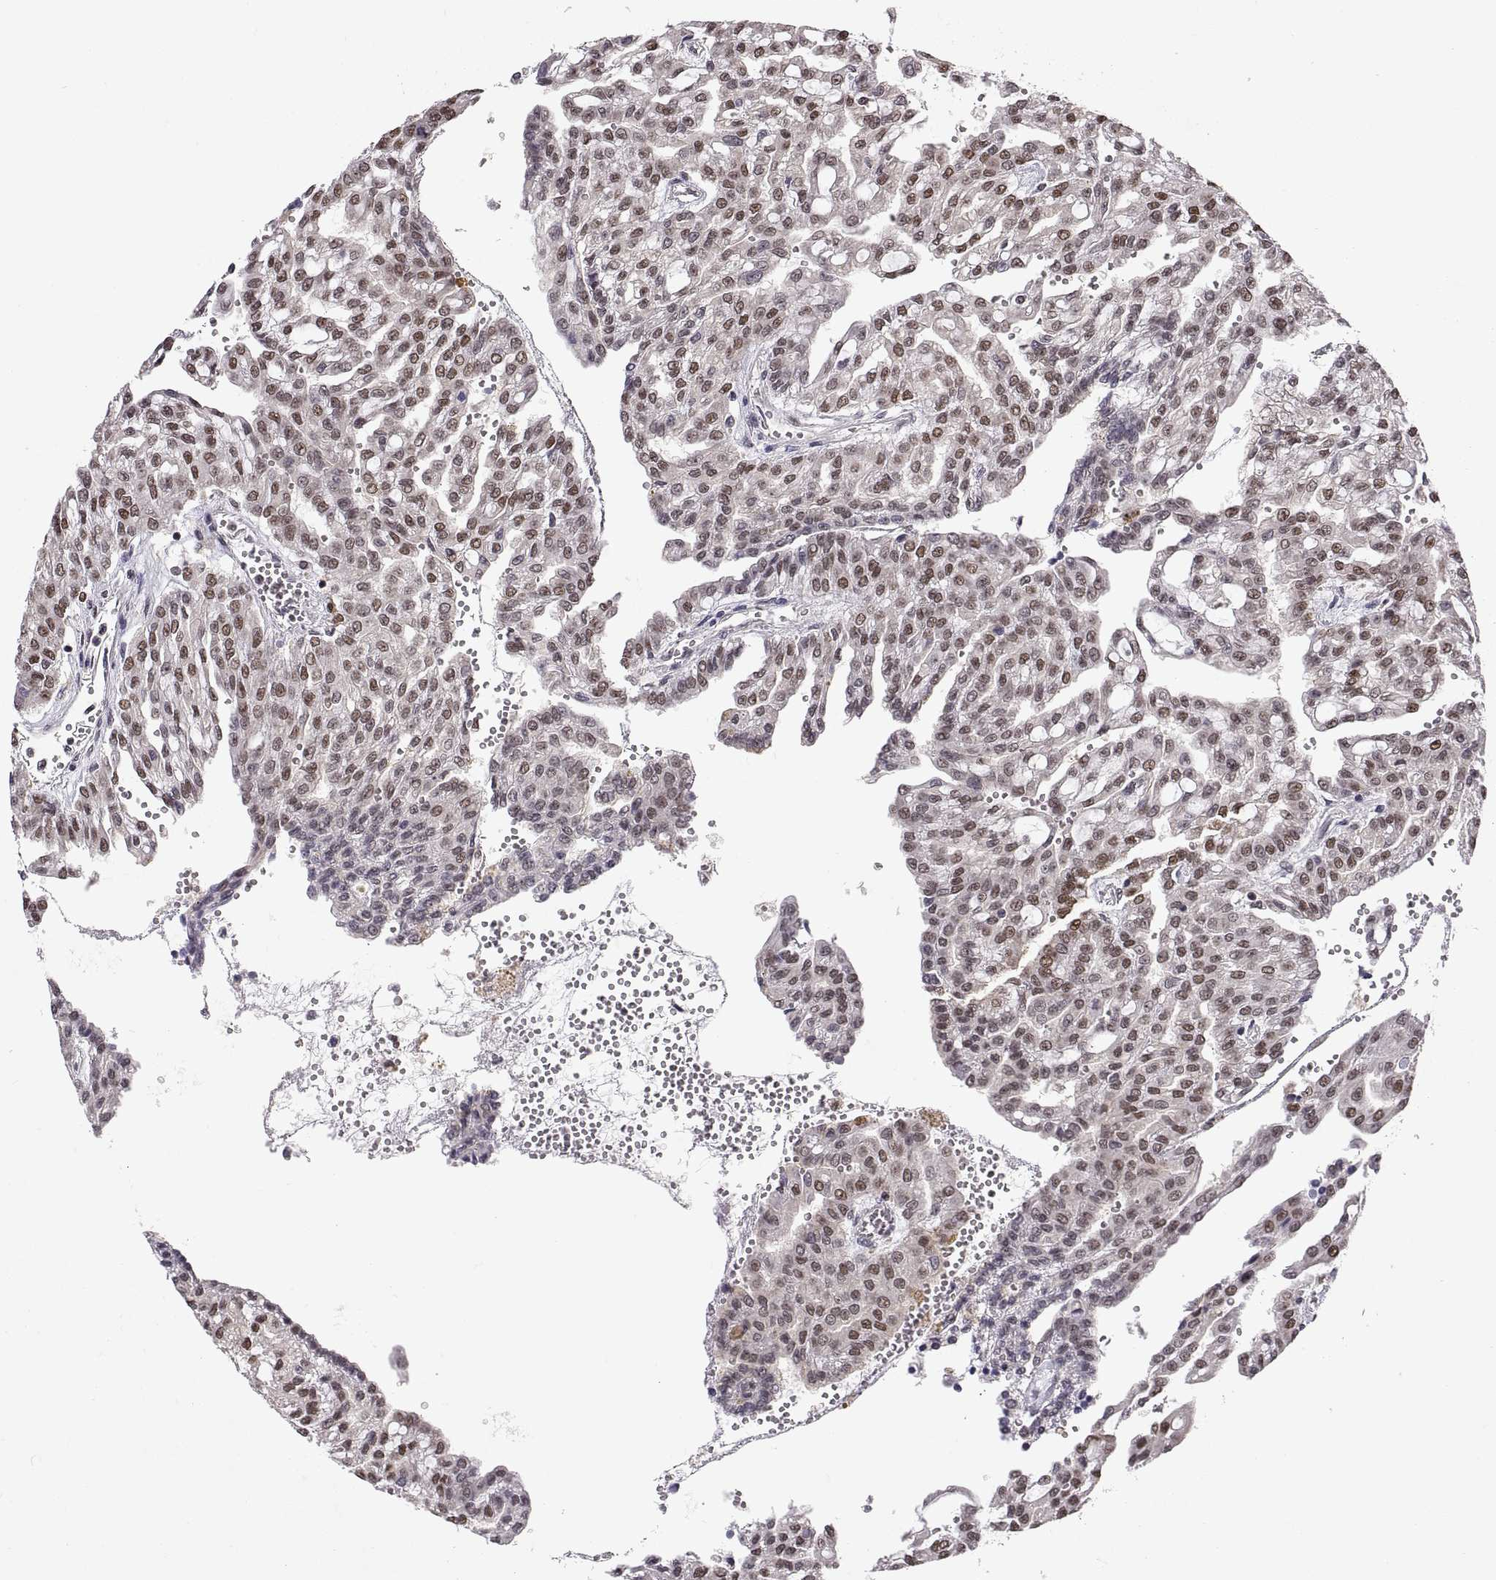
{"staining": {"intensity": "moderate", "quantity": "25%-75%", "location": "nuclear"}, "tissue": "renal cancer", "cell_type": "Tumor cells", "image_type": "cancer", "snomed": [{"axis": "morphology", "description": "Adenocarcinoma, NOS"}, {"axis": "topography", "description": "Kidney"}], "caption": "Immunohistochemistry (DAB (3,3'-diaminobenzidine)) staining of human renal cancer (adenocarcinoma) displays moderate nuclear protein staining in about 25%-75% of tumor cells.", "gene": "CHFR", "patient": {"sex": "male", "age": 63}}